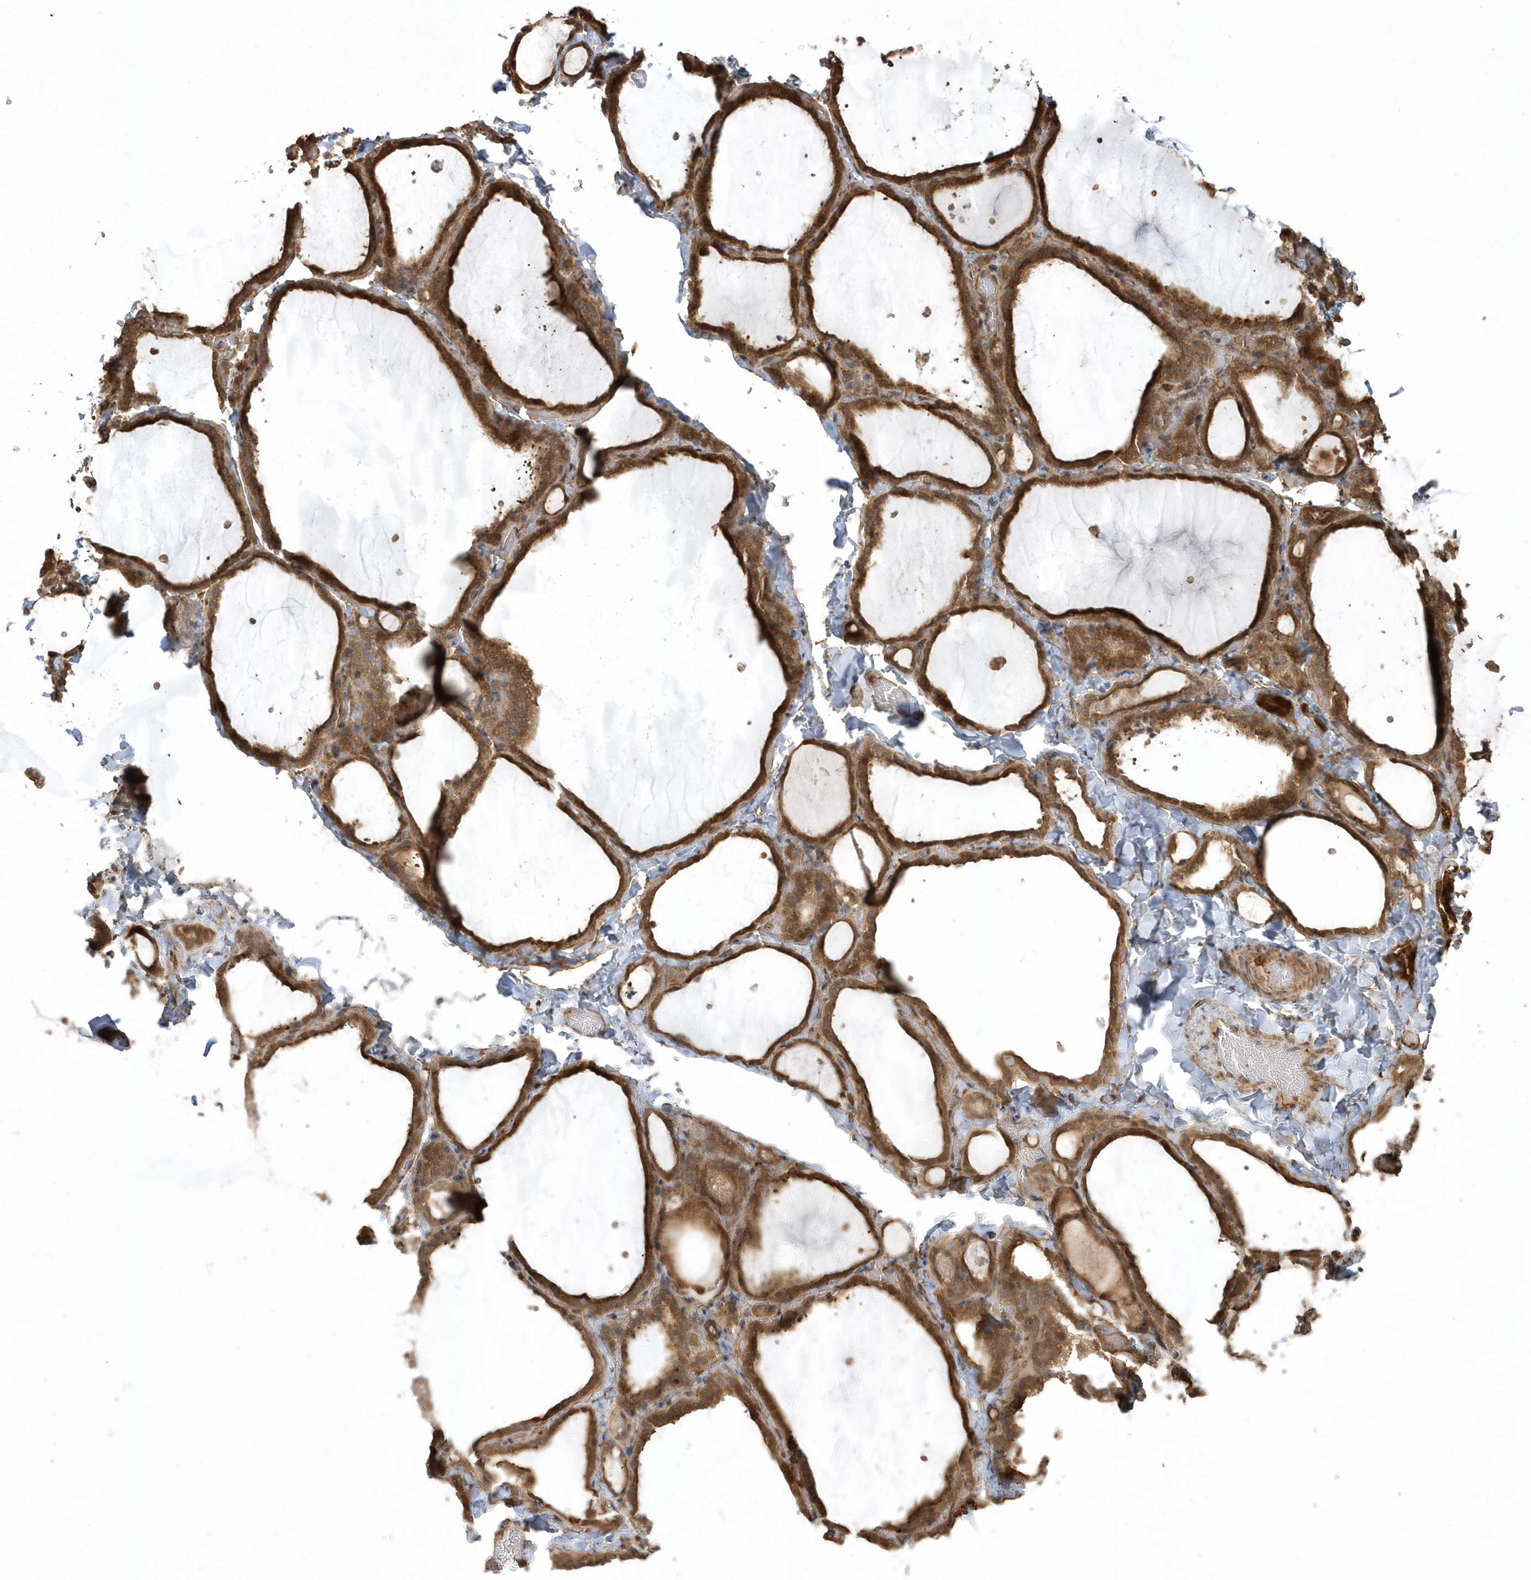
{"staining": {"intensity": "strong", "quantity": ">75%", "location": "cytoplasmic/membranous,nuclear"}, "tissue": "thyroid gland", "cell_type": "Glandular cells", "image_type": "normal", "snomed": [{"axis": "morphology", "description": "Normal tissue, NOS"}, {"axis": "topography", "description": "Thyroid gland"}], "caption": "An immunohistochemistry (IHC) histopathology image of unremarkable tissue is shown. Protein staining in brown labels strong cytoplasmic/membranous,nuclear positivity in thyroid gland within glandular cells. Using DAB (brown) and hematoxylin (blue) stains, captured at high magnification using brightfield microscopy.", "gene": "HNMT", "patient": {"sex": "female", "age": 22}}